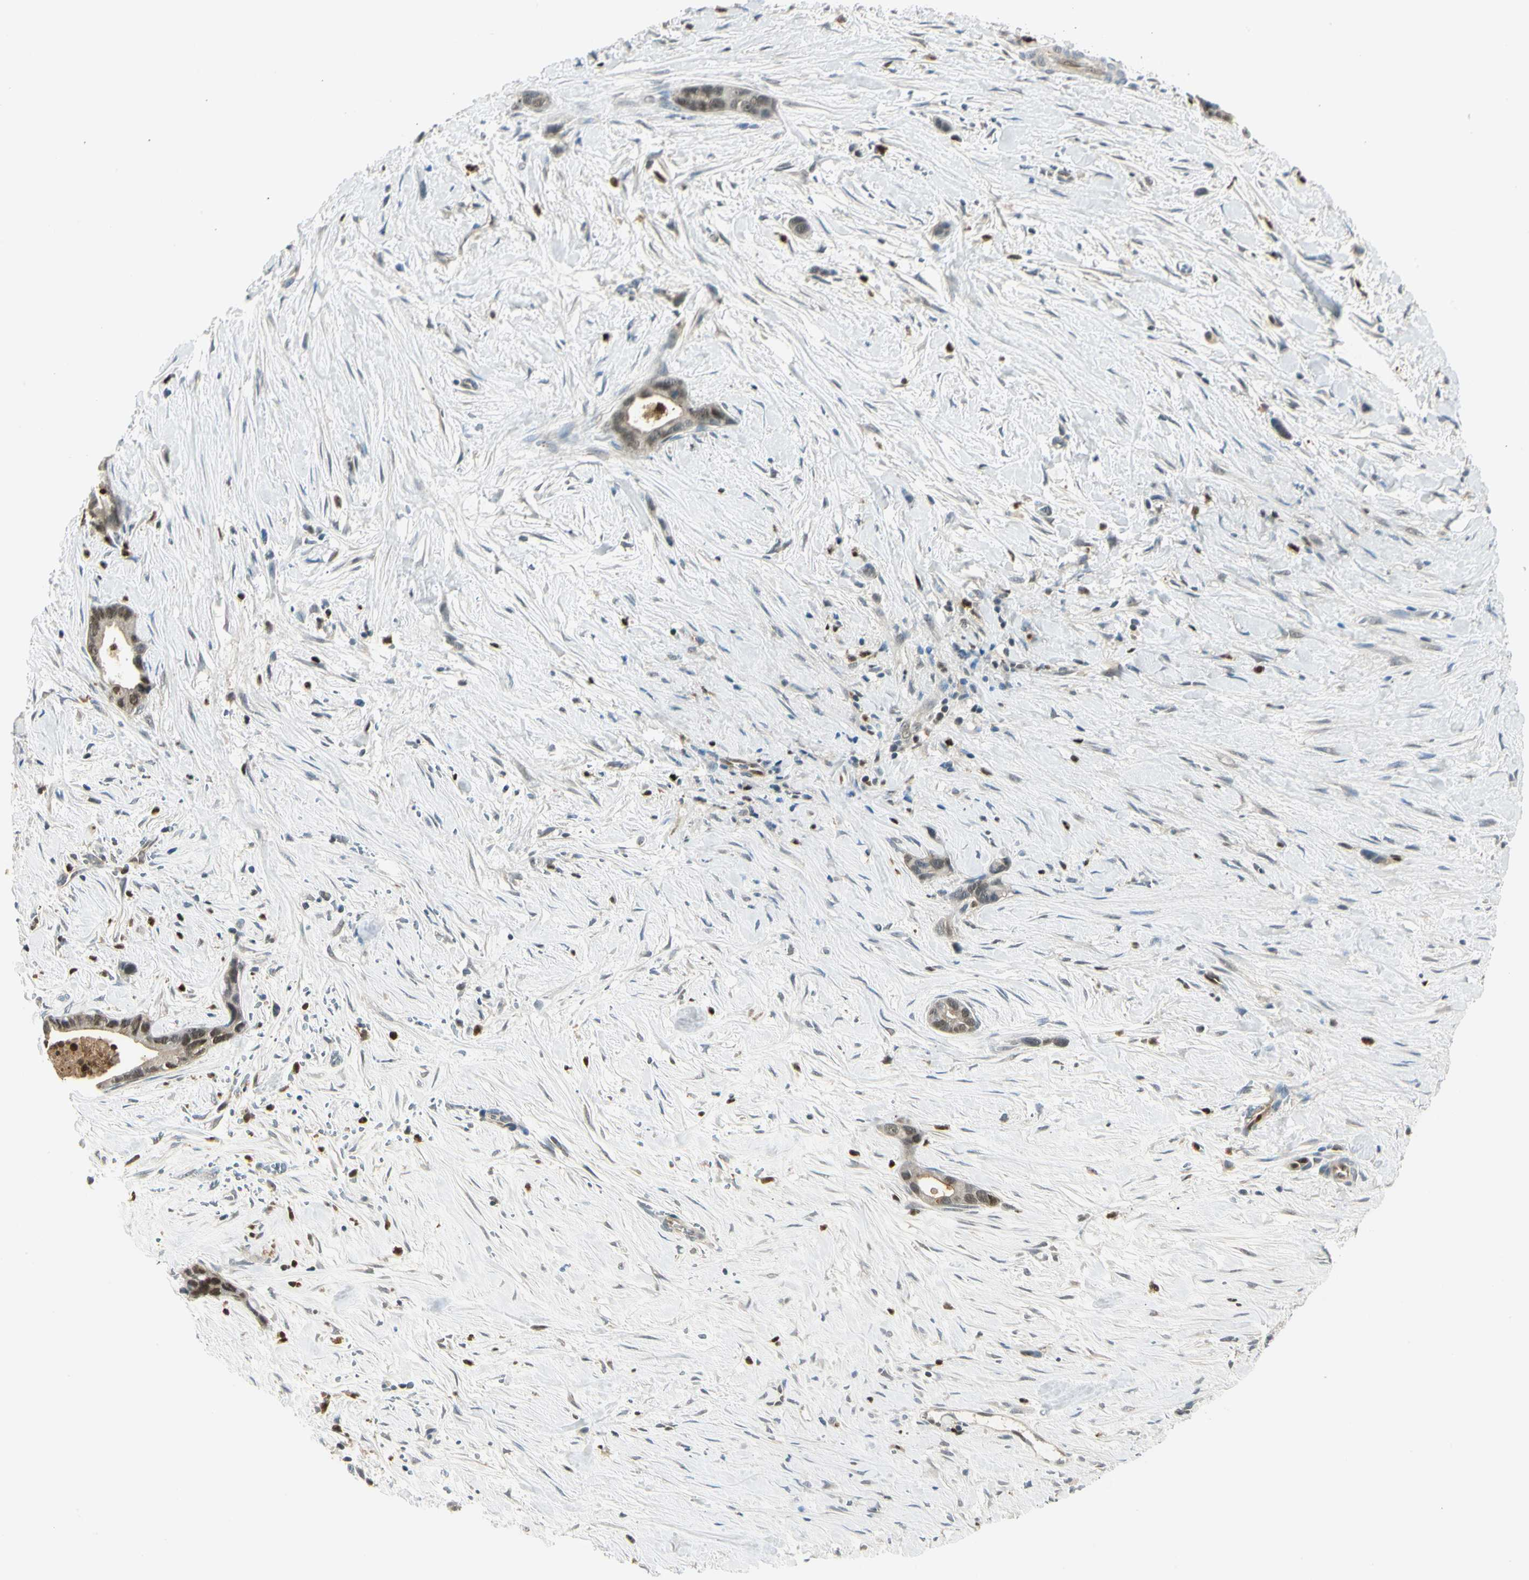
{"staining": {"intensity": "moderate", "quantity": "25%-75%", "location": "nuclear"}, "tissue": "liver cancer", "cell_type": "Tumor cells", "image_type": "cancer", "snomed": [{"axis": "morphology", "description": "Cholangiocarcinoma"}, {"axis": "topography", "description": "Liver"}], "caption": "Protein staining of liver cancer tissue shows moderate nuclear staining in approximately 25%-75% of tumor cells.", "gene": "LTA4H", "patient": {"sex": "female", "age": 55}}